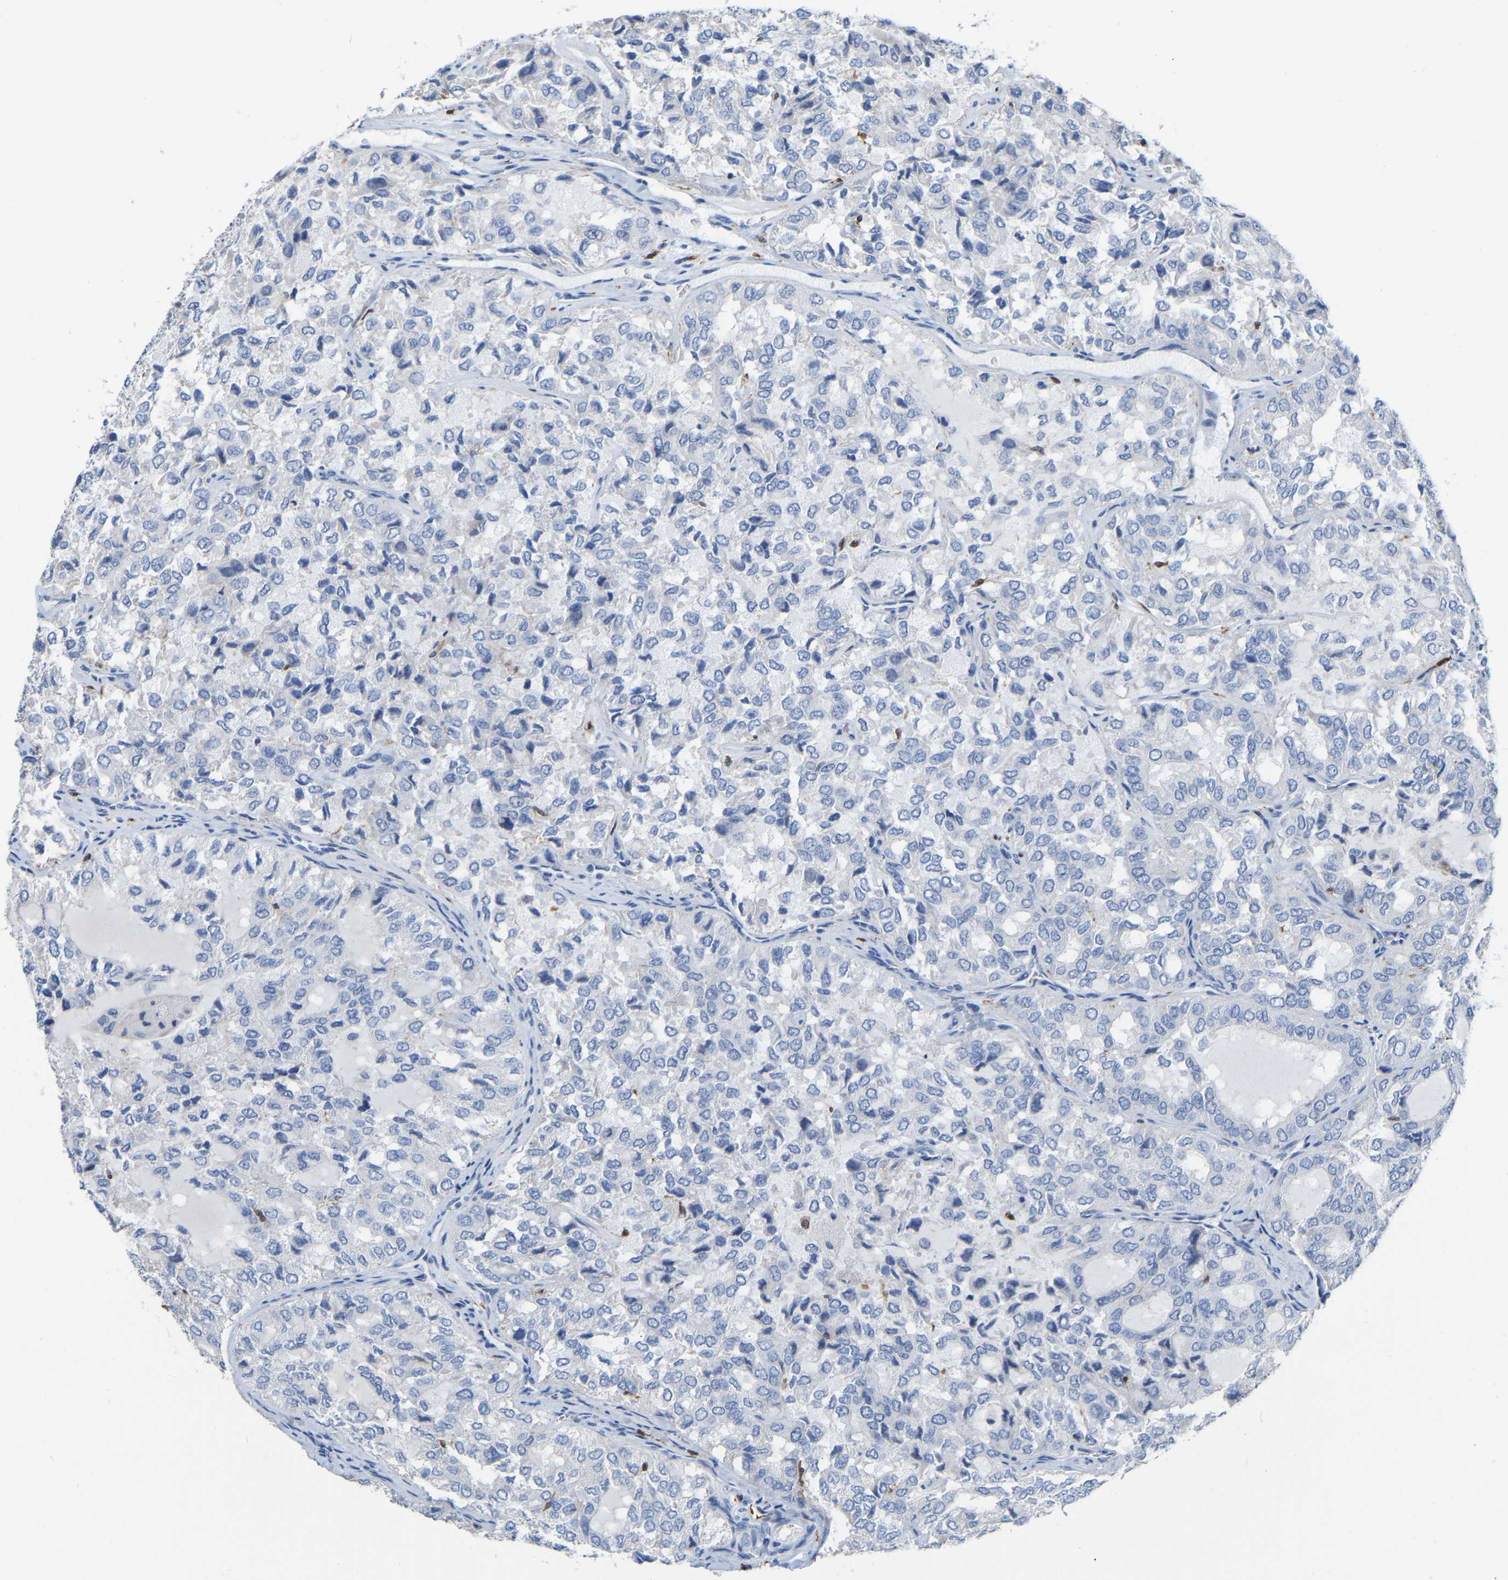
{"staining": {"intensity": "negative", "quantity": "none", "location": "none"}, "tissue": "thyroid cancer", "cell_type": "Tumor cells", "image_type": "cancer", "snomed": [{"axis": "morphology", "description": "Follicular adenoma carcinoma, NOS"}, {"axis": "topography", "description": "Thyroid gland"}], "caption": "The immunohistochemistry micrograph has no significant staining in tumor cells of thyroid cancer tissue.", "gene": "ULBP2", "patient": {"sex": "male", "age": 75}}